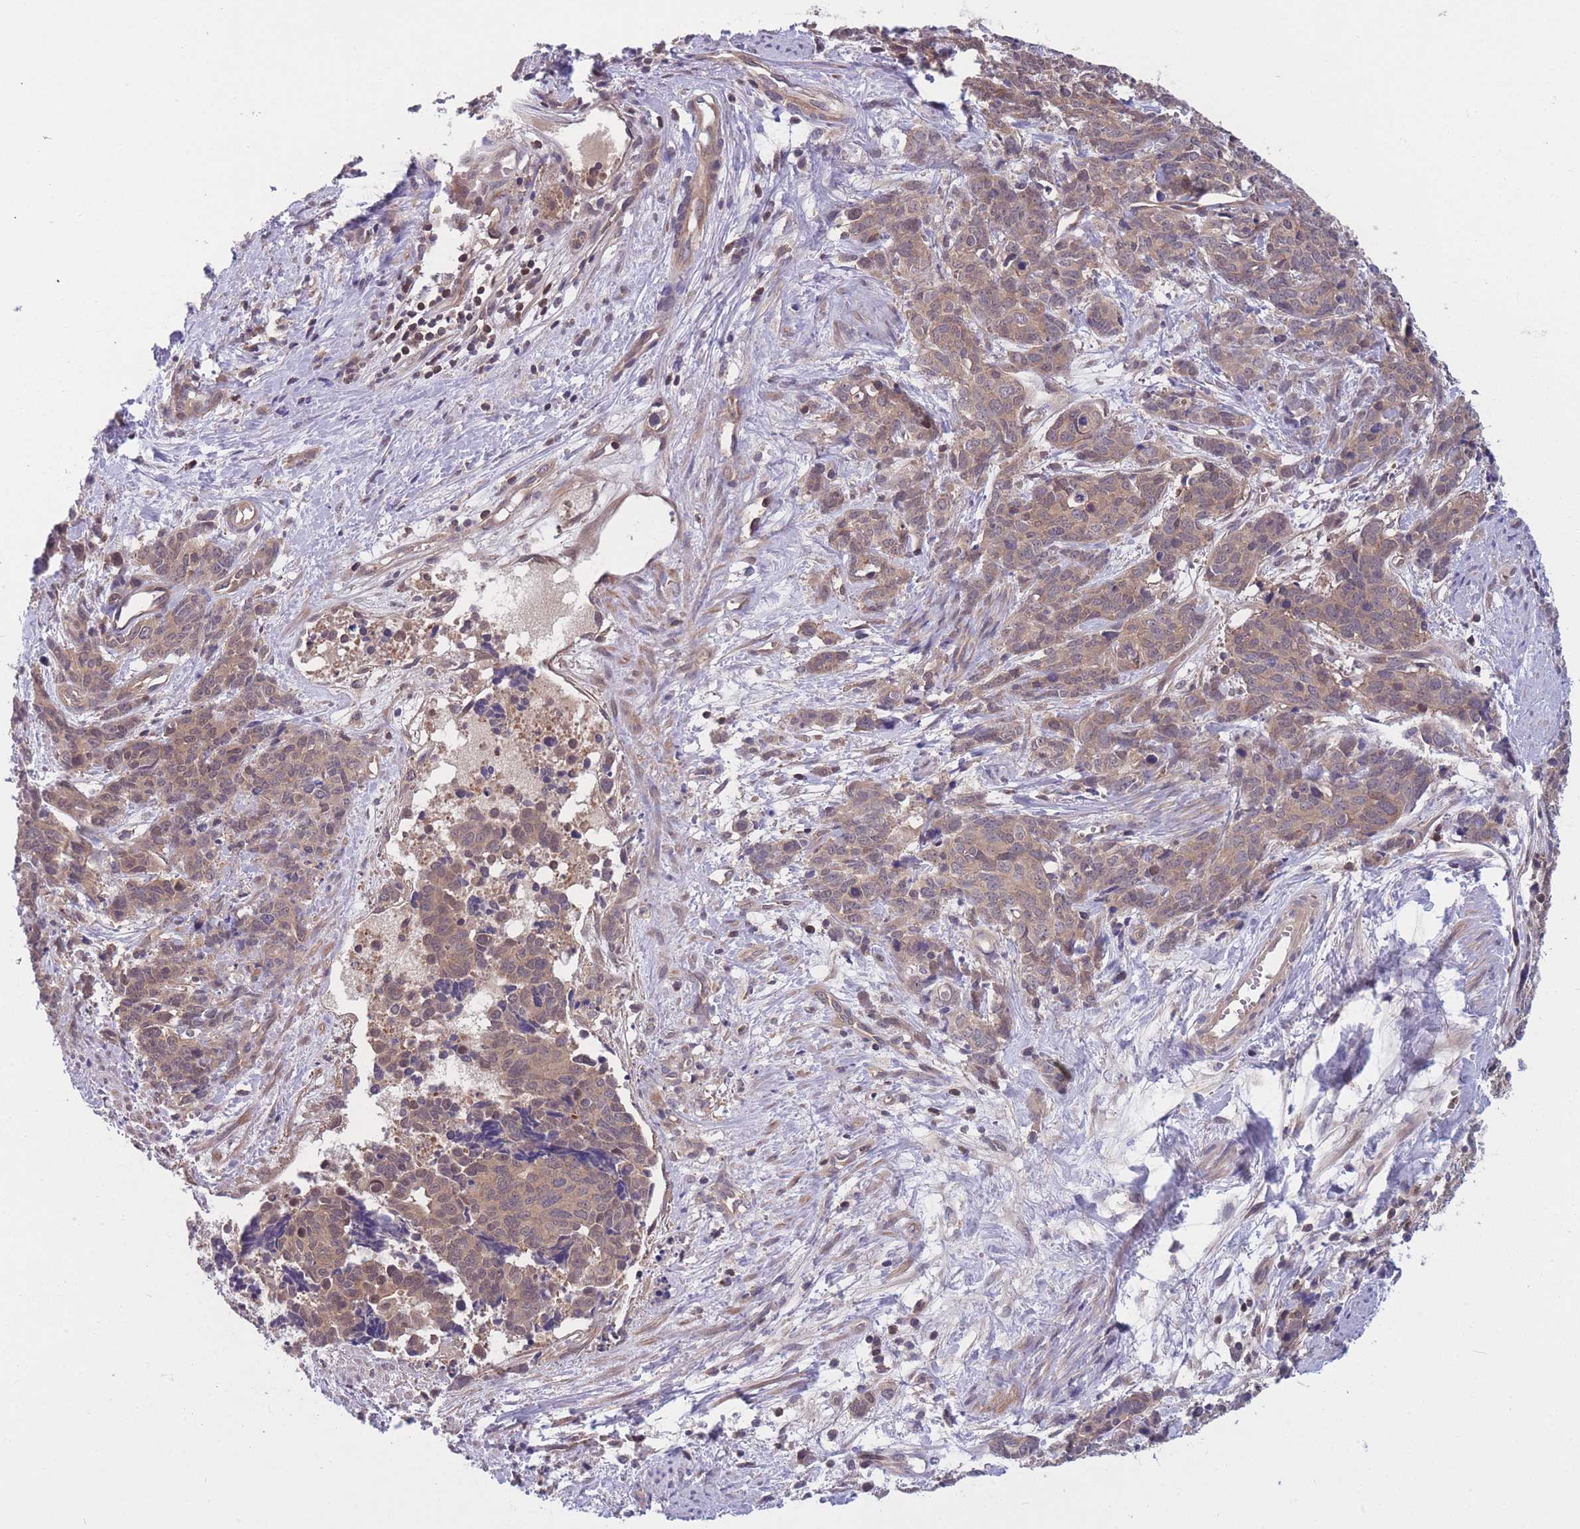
{"staining": {"intensity": "moderate", "quantity": ">75%", "location": "cytoplasmic/membranous"}, "tissue": "cervical cancer", "cell_type": "Tumor cells", "image_type": "cancer", "snomed": [{"axis": "morphology", "description": "Squamous cell carcinoma, NOS"}, {"axis": "topography", "description": "Cervix"}], "caption": "Squamous cell carcinoma (cervical) stained with a protein marker reveals moderate staining in tumor cells.", "gene": "UBE2N", "patient": {"sex": "female", "age": 60}}